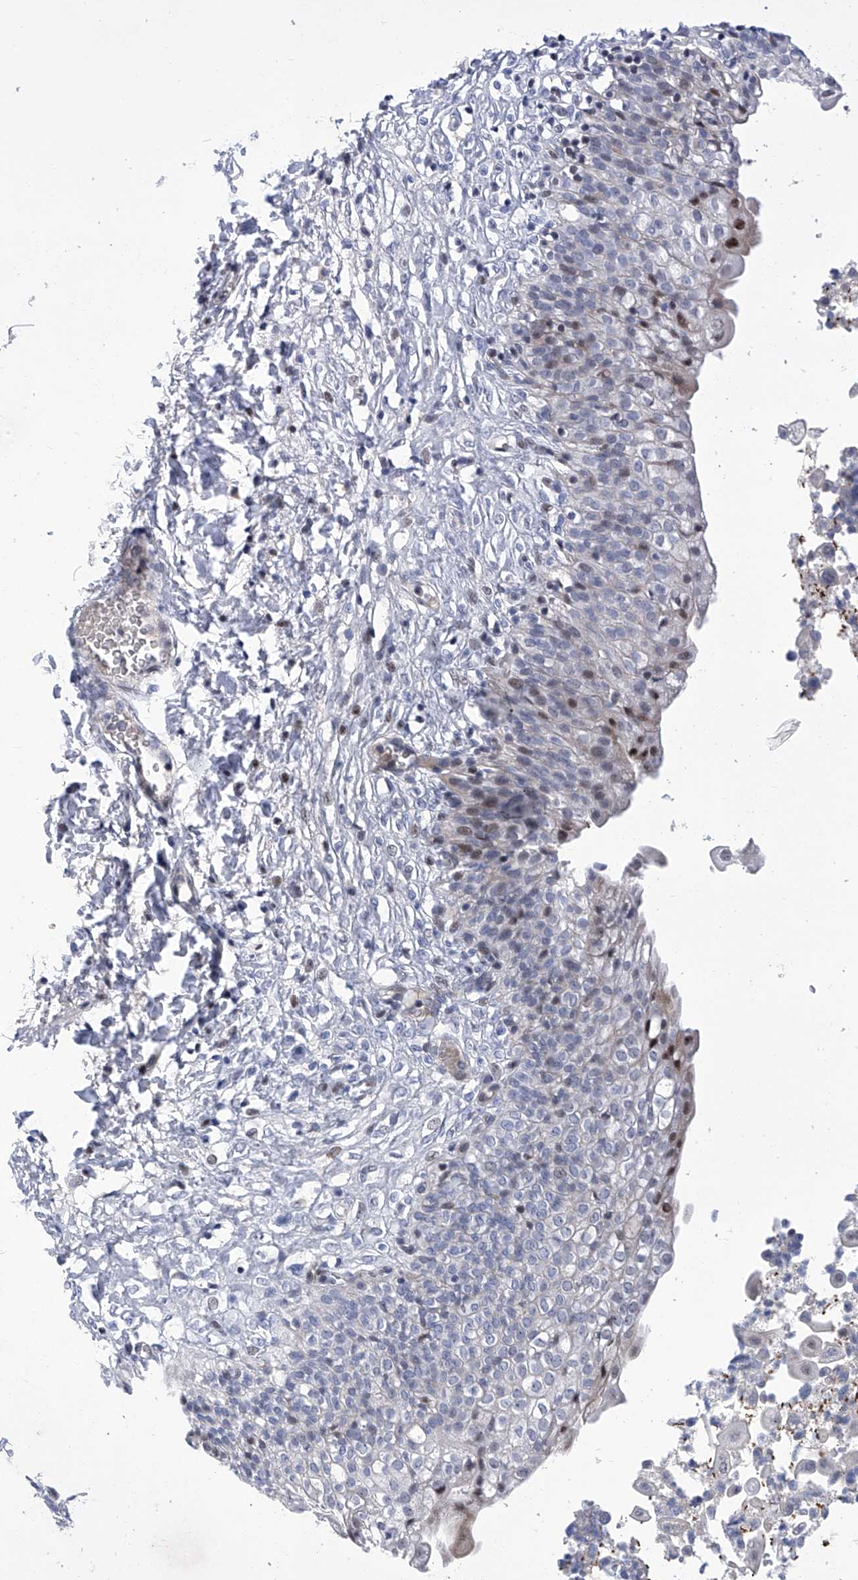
{"staining": {"intensity": "moderate", "quantity": "<25%", "location": "nuclear"}, "tissue": "urinary bladder", "cell_type": "Urothelial cells", "image_type": "normal", "snomed": [{"axis": "morphology", "description": "Normal tissue, NOS"}, {"axis": "topography", "description": "Urinary bladder"}], "caption": "Human urinary bladder stained with a brown dye demonstrates moderate nuclear positive expression in approximately <25% of urothelial cells.", "gene": "NUFIP1", "patient": {"sex": "male", "age": 55}}